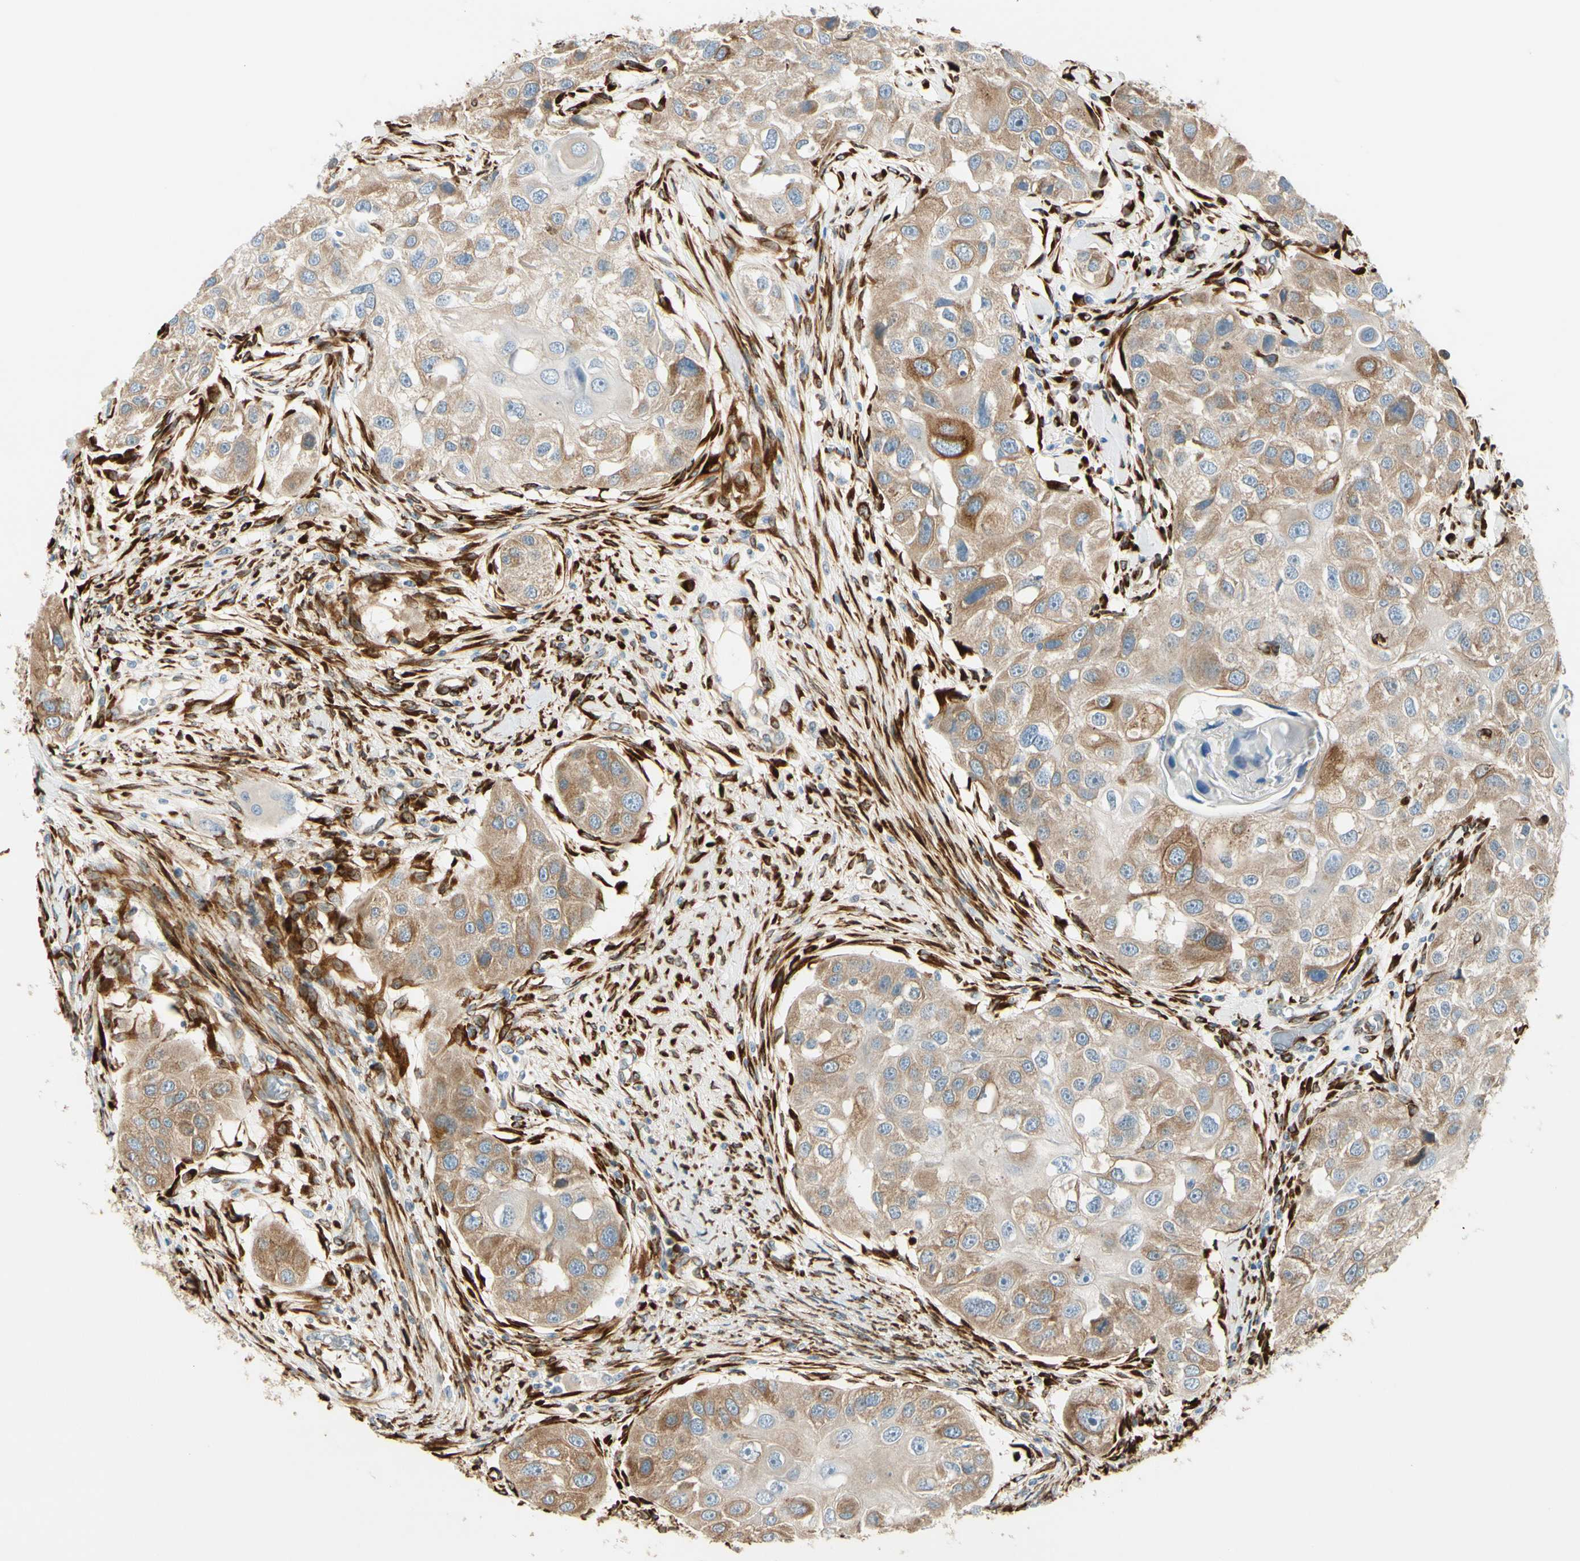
{"staining": {"intensity": "moderate", "quantity": ">75%", "location": "cytoplasmic/membranous"}, "tissue": "head and neck cancer", "cell_type": "Tumor cells", "image_type": "cancer", "snomed": [{"axis": "morphology", "description": "Normal tissue, NOS"}, {"axis": "morphology", "description": "Squamous cell carcinoma, NOS"}, {"axis": "topography", "description": "Skeletal muscle"}, {"axis": "topography", "description": "Head-Neck"}], "caption": "Protein expression analysis of human head and neck cancer (squamous cell carcinoma) reveals moderate cytoplasmic/membranous positivity in about >75% of tumor cells. (DAB (3,3'-diaminobenzidine) IHC, brown staining for protein, blue staining for nuclei).", "gene": "FKBP7", "patient": {"sex": "male", "age": 51}}